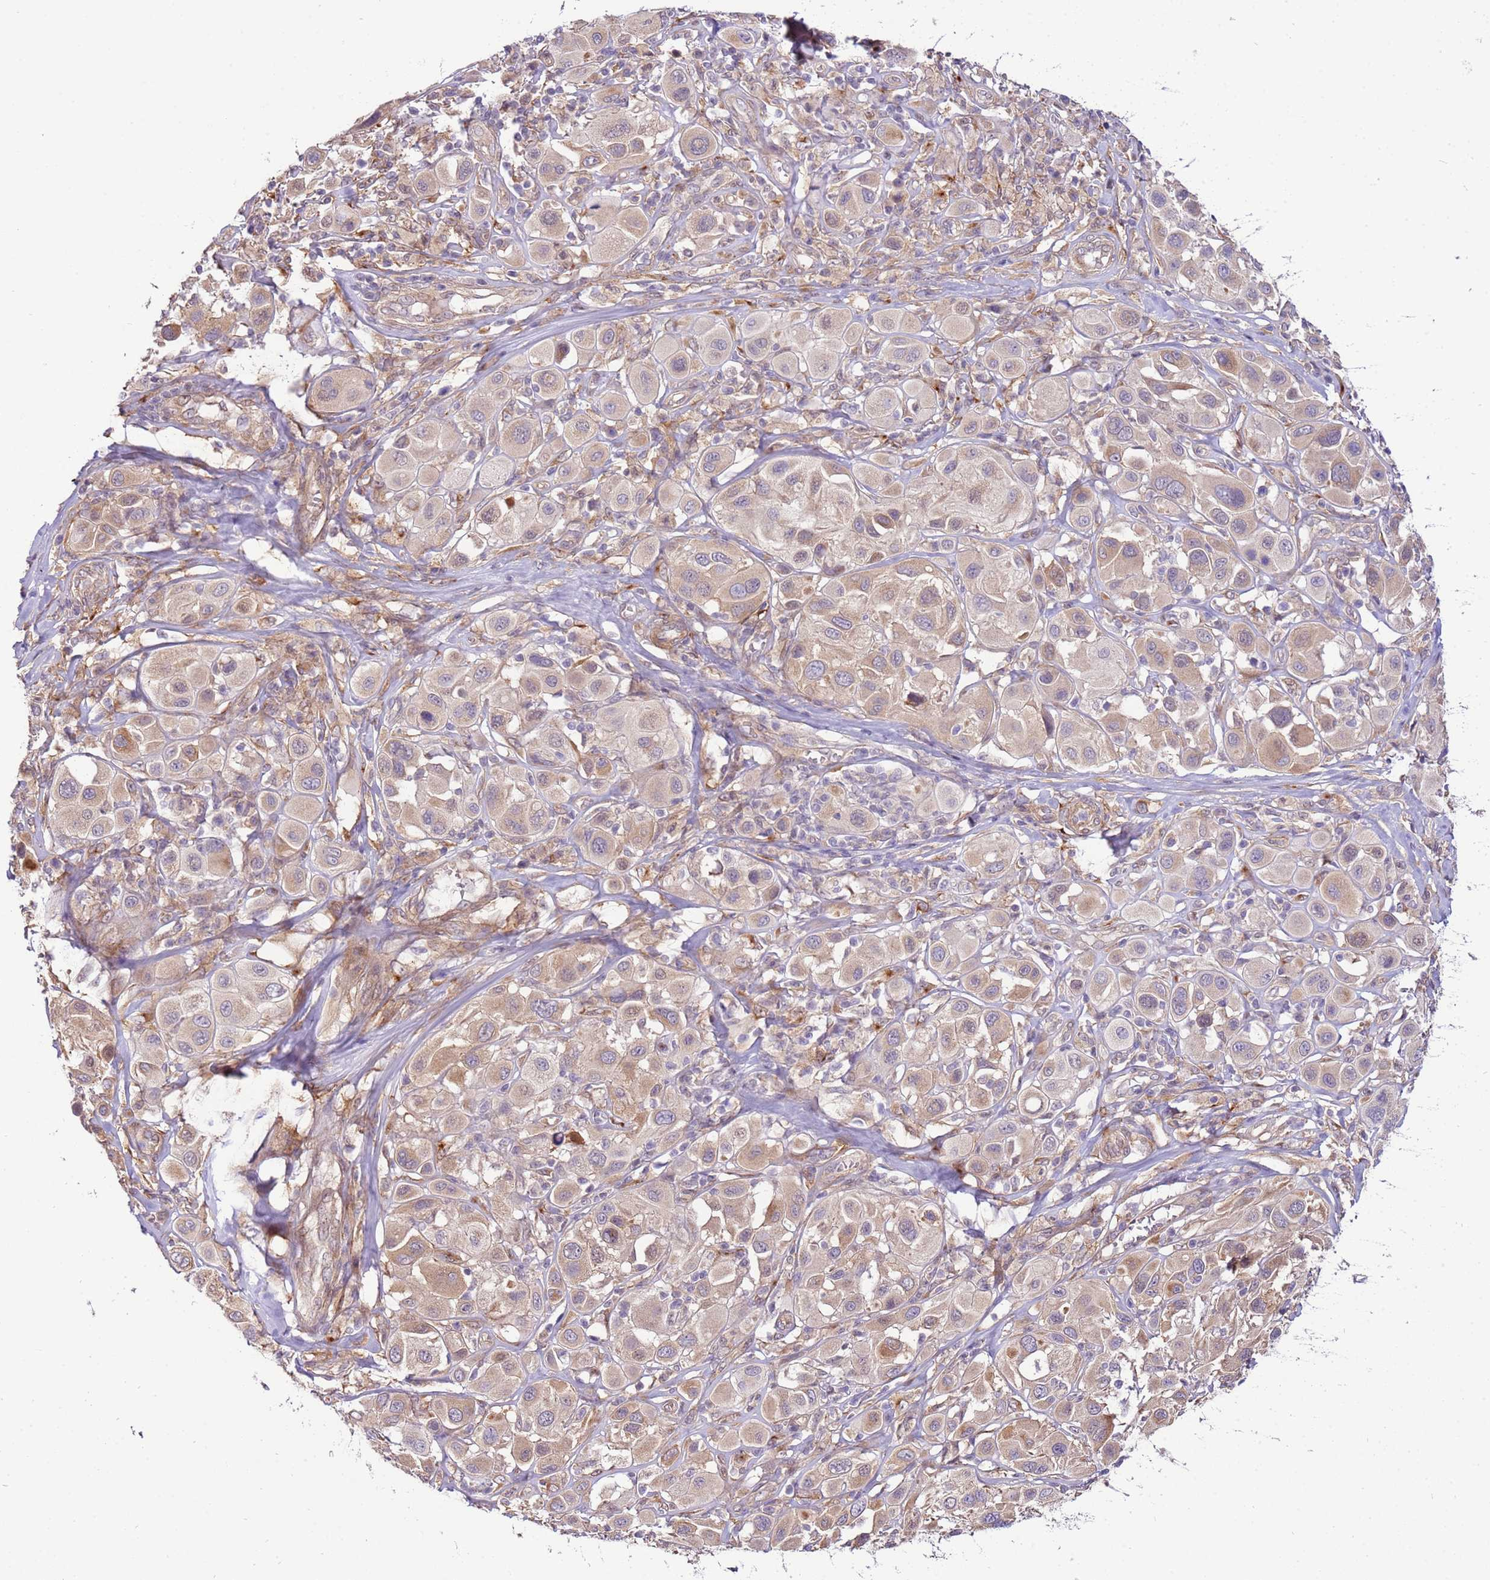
{"staining": {"intensity": "weak", "quantity": "25%-75%", "location": "cytoplasmic/membranous"}, "tissue": "melanoma", "cell_type": "Tumor cells", "image_type": "cancer", "snomed": [{"axis": "morphology", "description": "Malignant melanoma, Metastatic site"}, {"axis": "topography", "description": "Skin"}], "caption": "High-magnification brightfield microscopy of melanoma stained with DAB (3,3'-diaminobenzidine) (brown) and counterstained with hematoxylin (blue). tumor cells exhibit weak cytoplasmic/membranous expression is identified in approximately25%-75% of cells.", "gene": "SCARA3", "patient": {"sex": "male", "age": 41}}